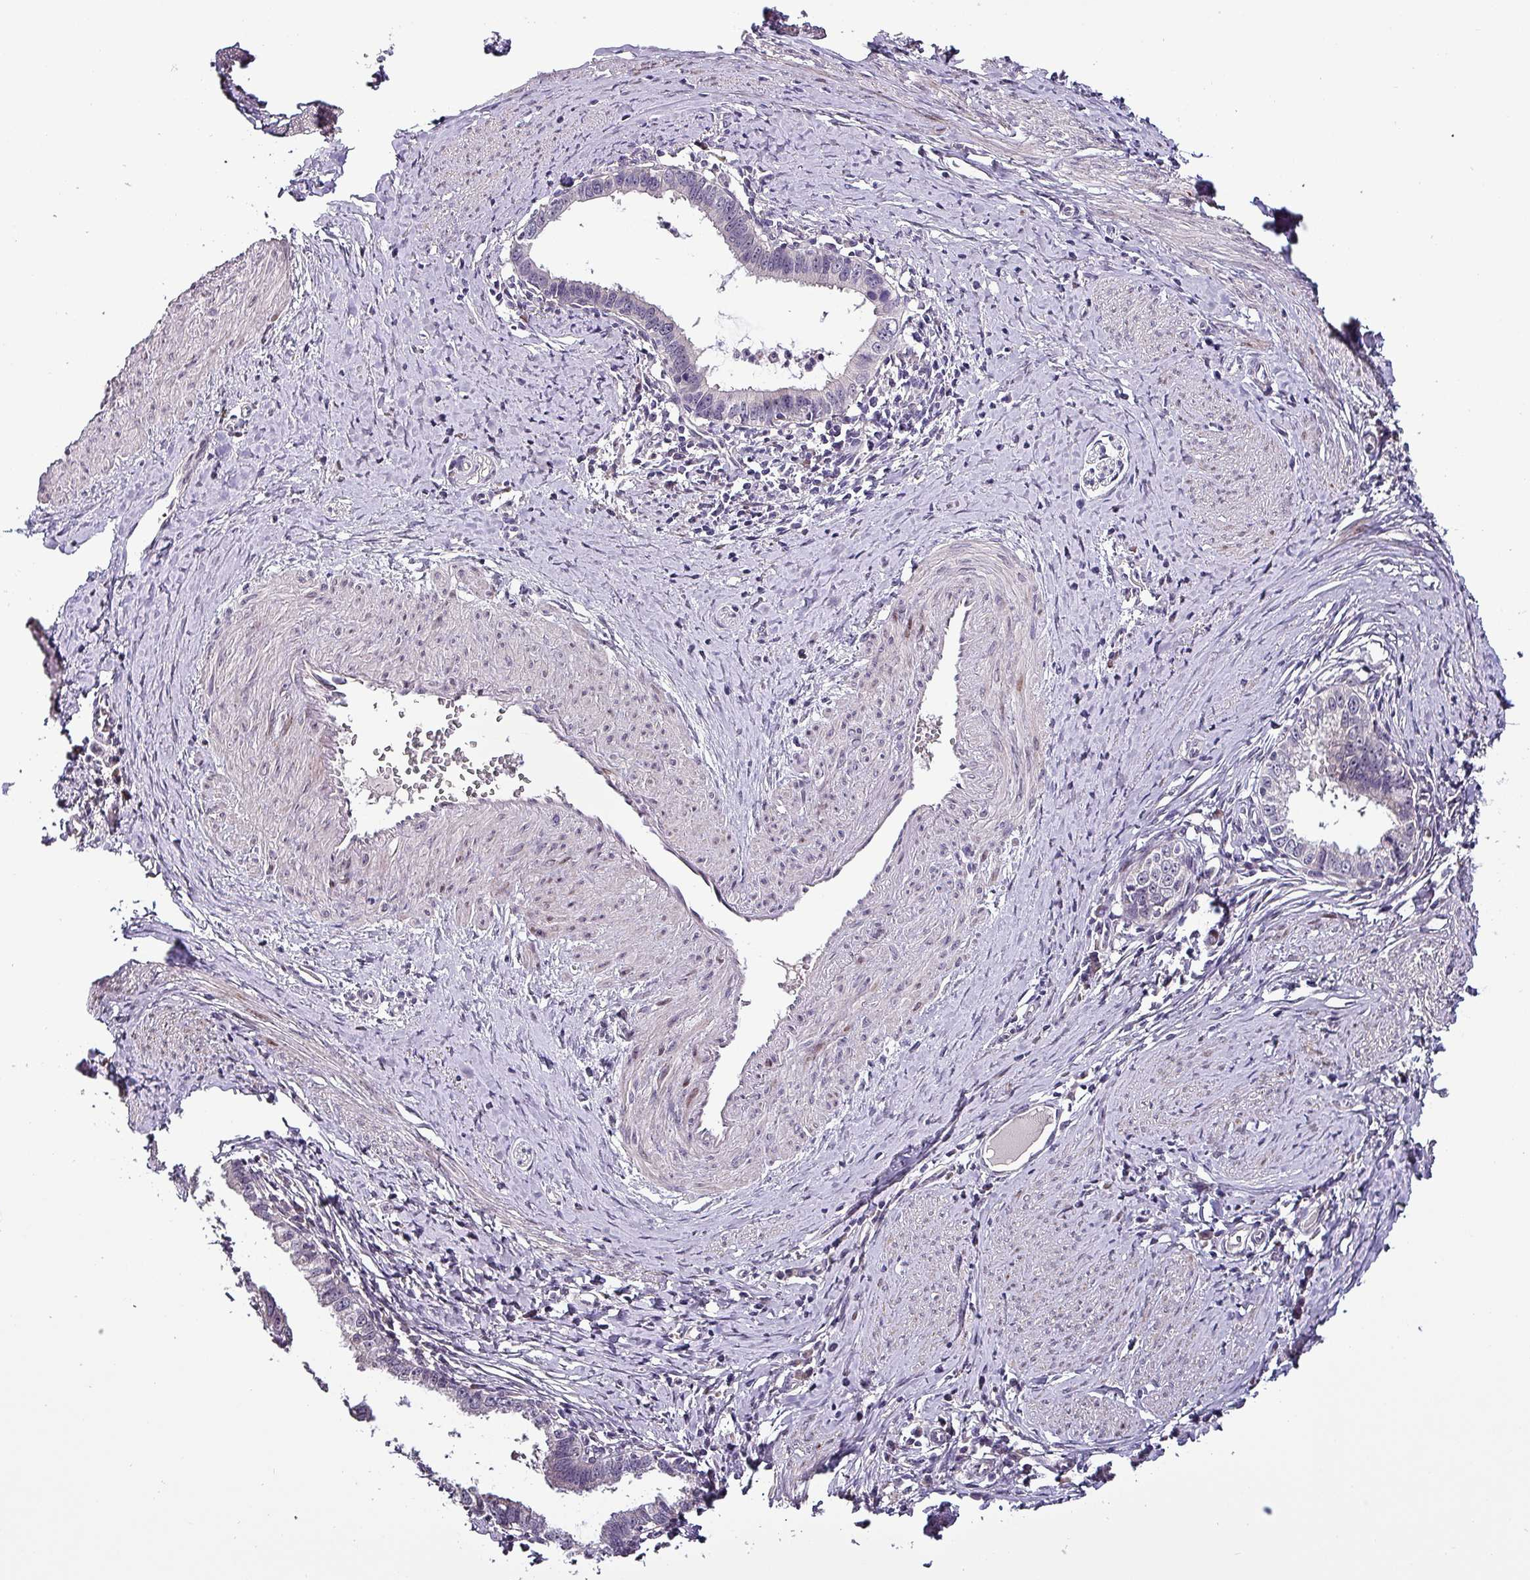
{"staining": {"intensity": "negative", "quantity": "none", "location": "none"}, "tissue": "cervical cancer", "cell_type": "Tumor cells", "image_type": "cancer", "snomed": [{"axis": "morphology", "description": "Adenocarcinoma, NOS"}, {"axis": "topography", "description": "Cervix"}], "caption": "High magnification brightfield microscopy of adenocarcinoma (cervical) stained with DAB (brown) and counterstained with hematoxylin (blue): tumor cells show no significant staining.", "gene": "GRAPL", "patient": {"sex": "female", "age": 36}}